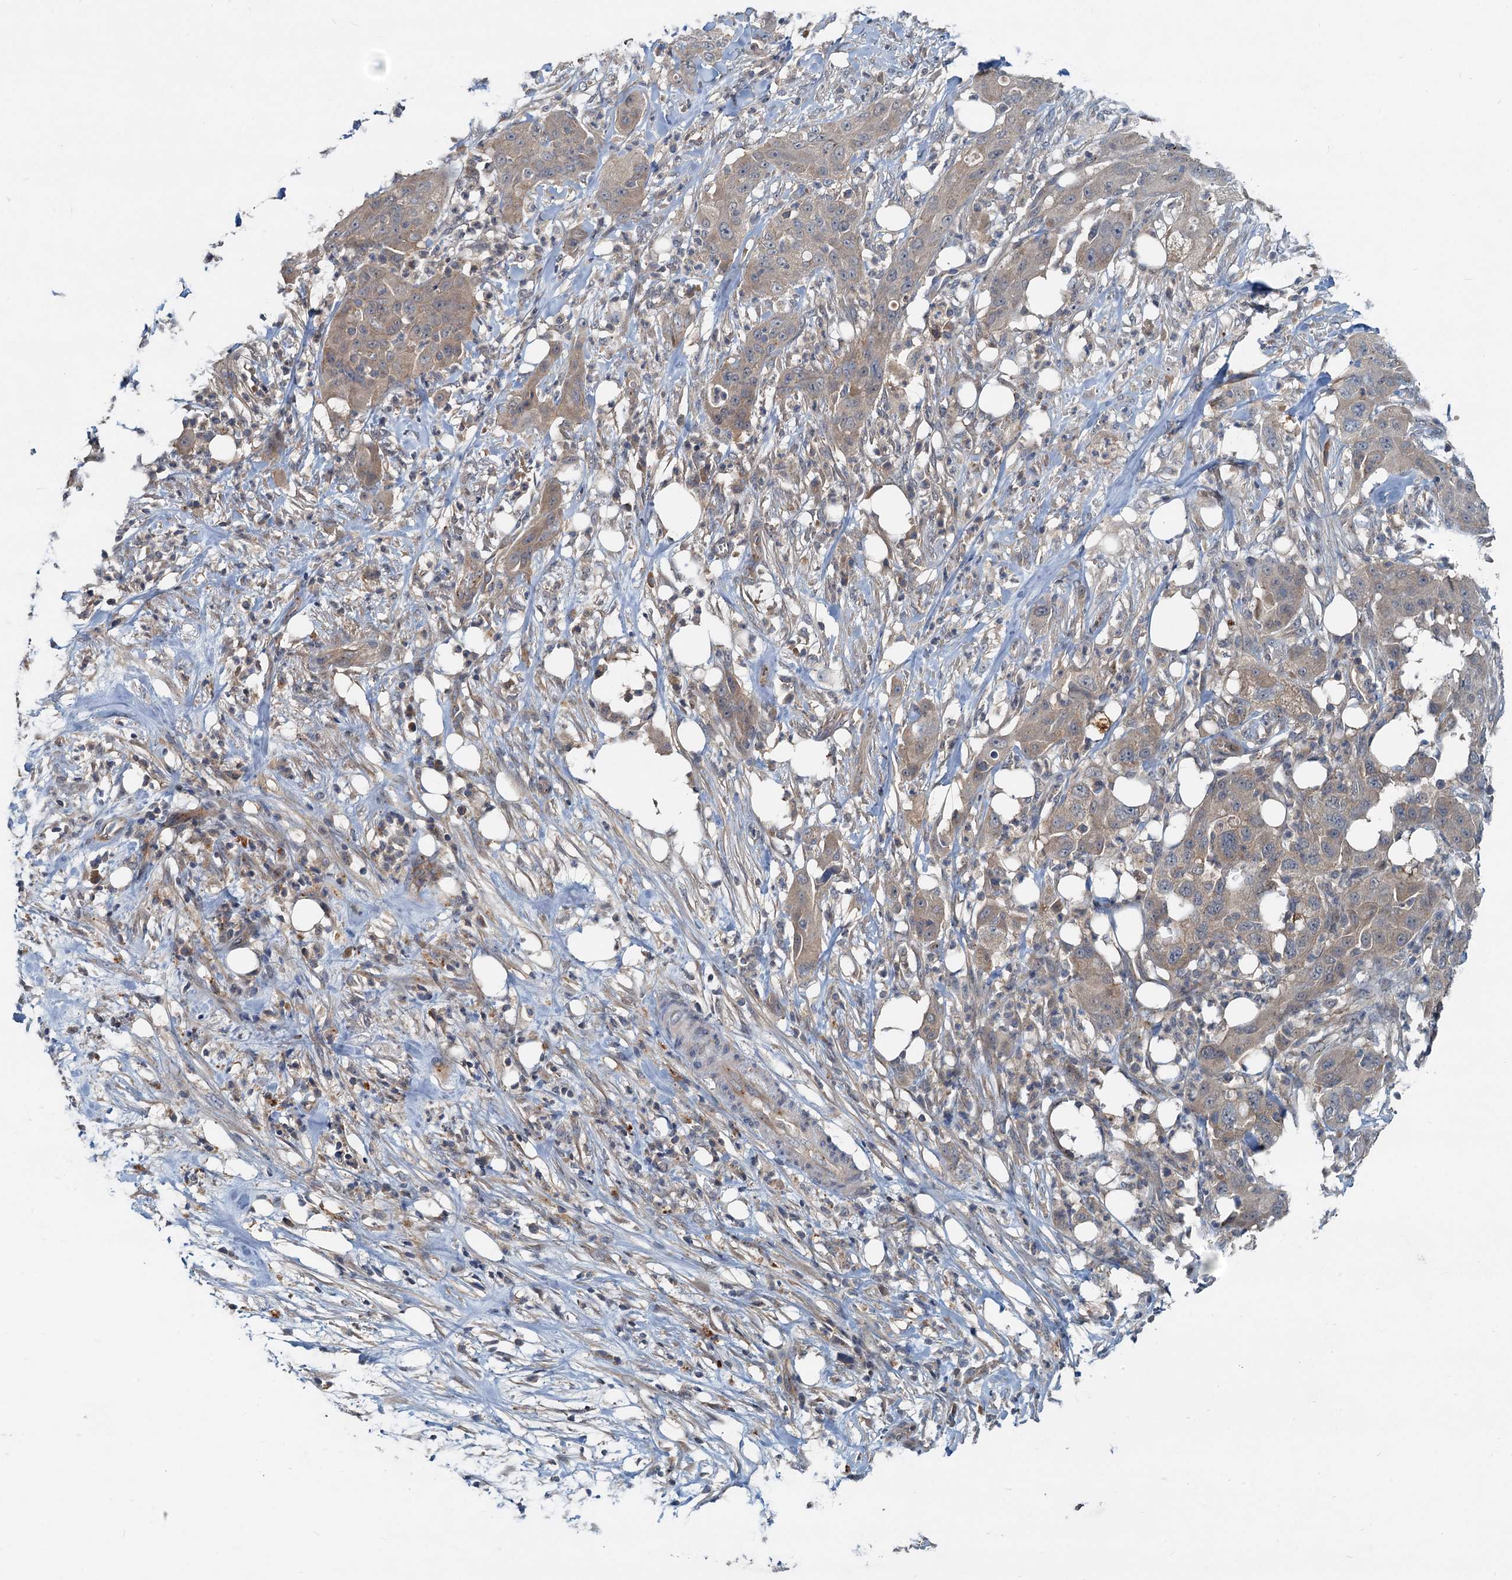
{"staining": {"intensity": "weak", "quantity": "25%-75%", "location": "cytoplasmic/membranous"}, "tissue": "pancreatic cancer", "cell_type": "Tumor cells", "image_type": "cancer", "snomed": [{"axis": "morphology", "description": "Adenocarcinoma, NOS"}, {"axis": "topography", "description": "Pancreas"}], "caption": "Human adenocarcinoma (pancreatic) stained for a protein (brown) reveals weak cytoplasmic/membranous positive expression in about 25%-75% of tumor cells.", "gene": "CEP68", "patient": {"sex": "female", "age": 78}}